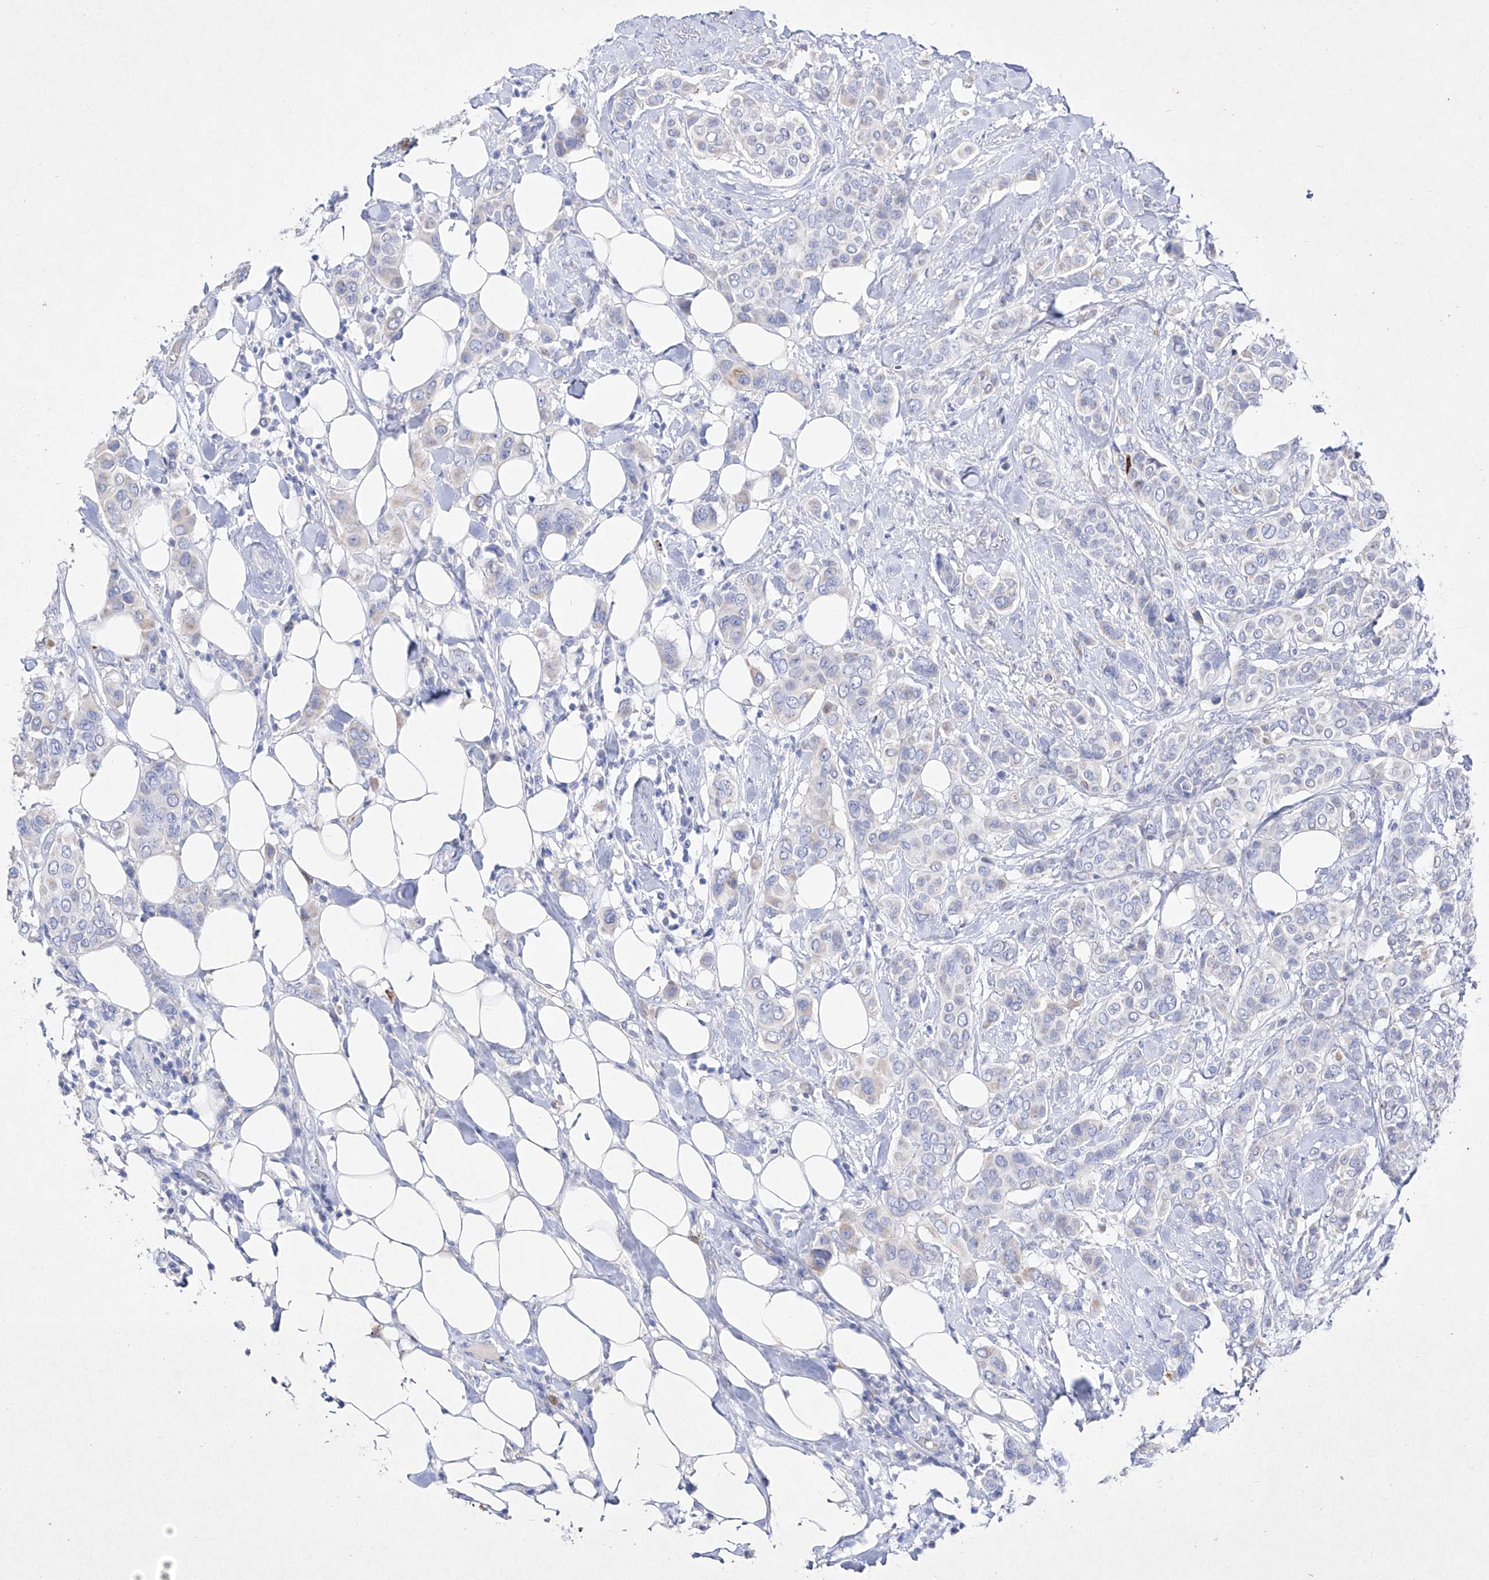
{"staining": {"intensity": "negative", "quantity": "none", "location": "none"}, "tissue": "breast cancer", "cell_type": "Tumor cells", "image_type": "cancer", "snomed": [{"axis": "morphology", "description": "Lobular carcinoma"}, {"axis": "topography", "description": "Breast"}], "caption": "DAB (3,3'-diaminobenzidine) immunohistochemical staining of human breast lobular carcinoma demonstrates no significant expression in tumor cells.", "gene": "TM7SF2", "patient": {"sex": "female", "age": 51}}